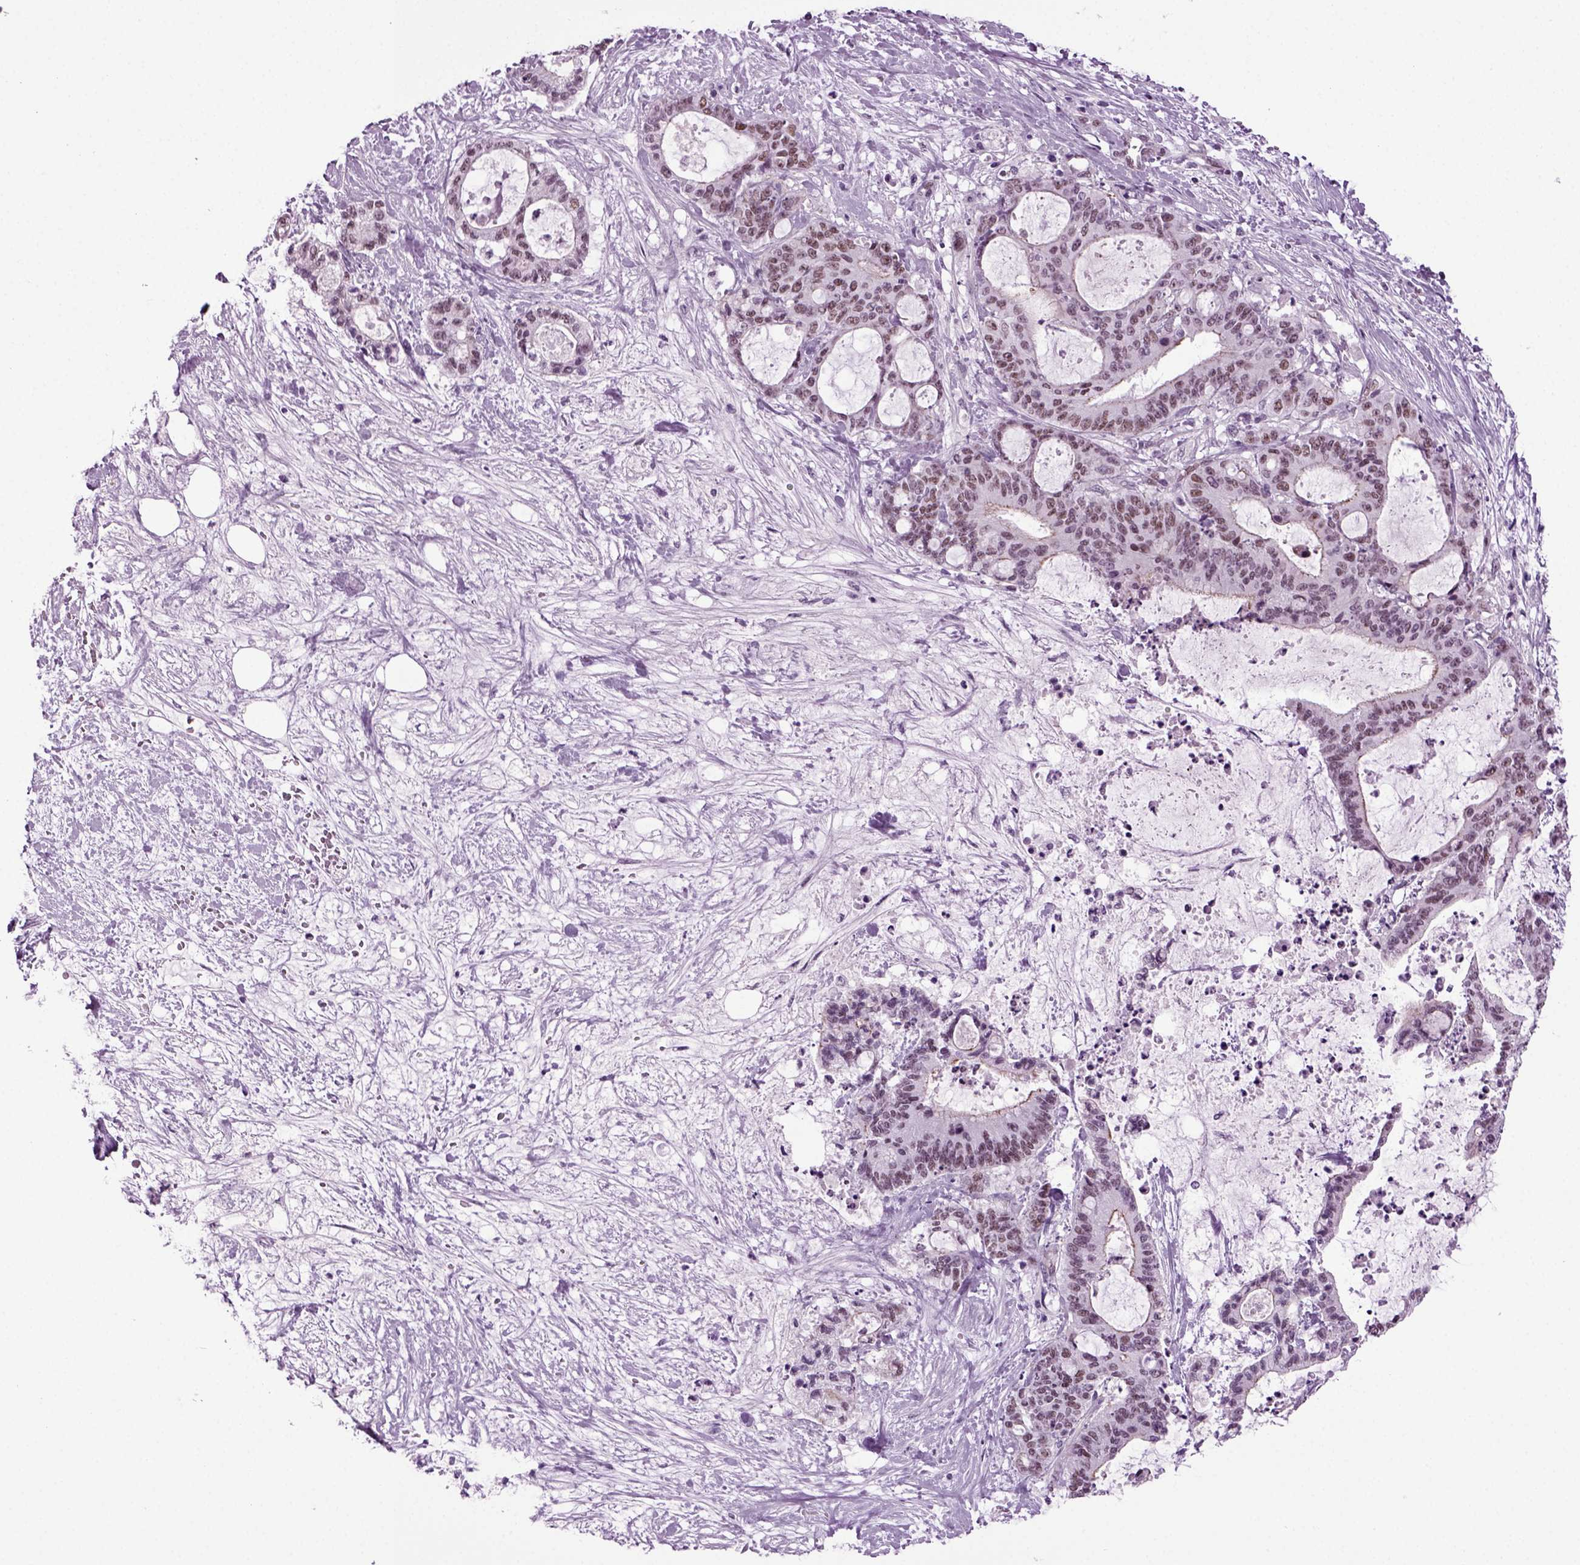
{"staining": {"intensity": "moderate", "quantity": "25%-75%", "location": "nuclear"}, "tissue": "liver cancer", "cell_type": "Tumor cells", "image_type": "cancer", "snomed": [{"axis": "morphology", "description": "Cholangiocarcinoma"}, {"axis": "topography", "description": "Liver"}], "caption": "Tumor cells demonstrate moderate nuclear staining in approximately 25%-75% of cells in liver cancer (cholangiocarcinoma).", "gene": "RFX3", "patient": {"sex": "female", "age": 73}}